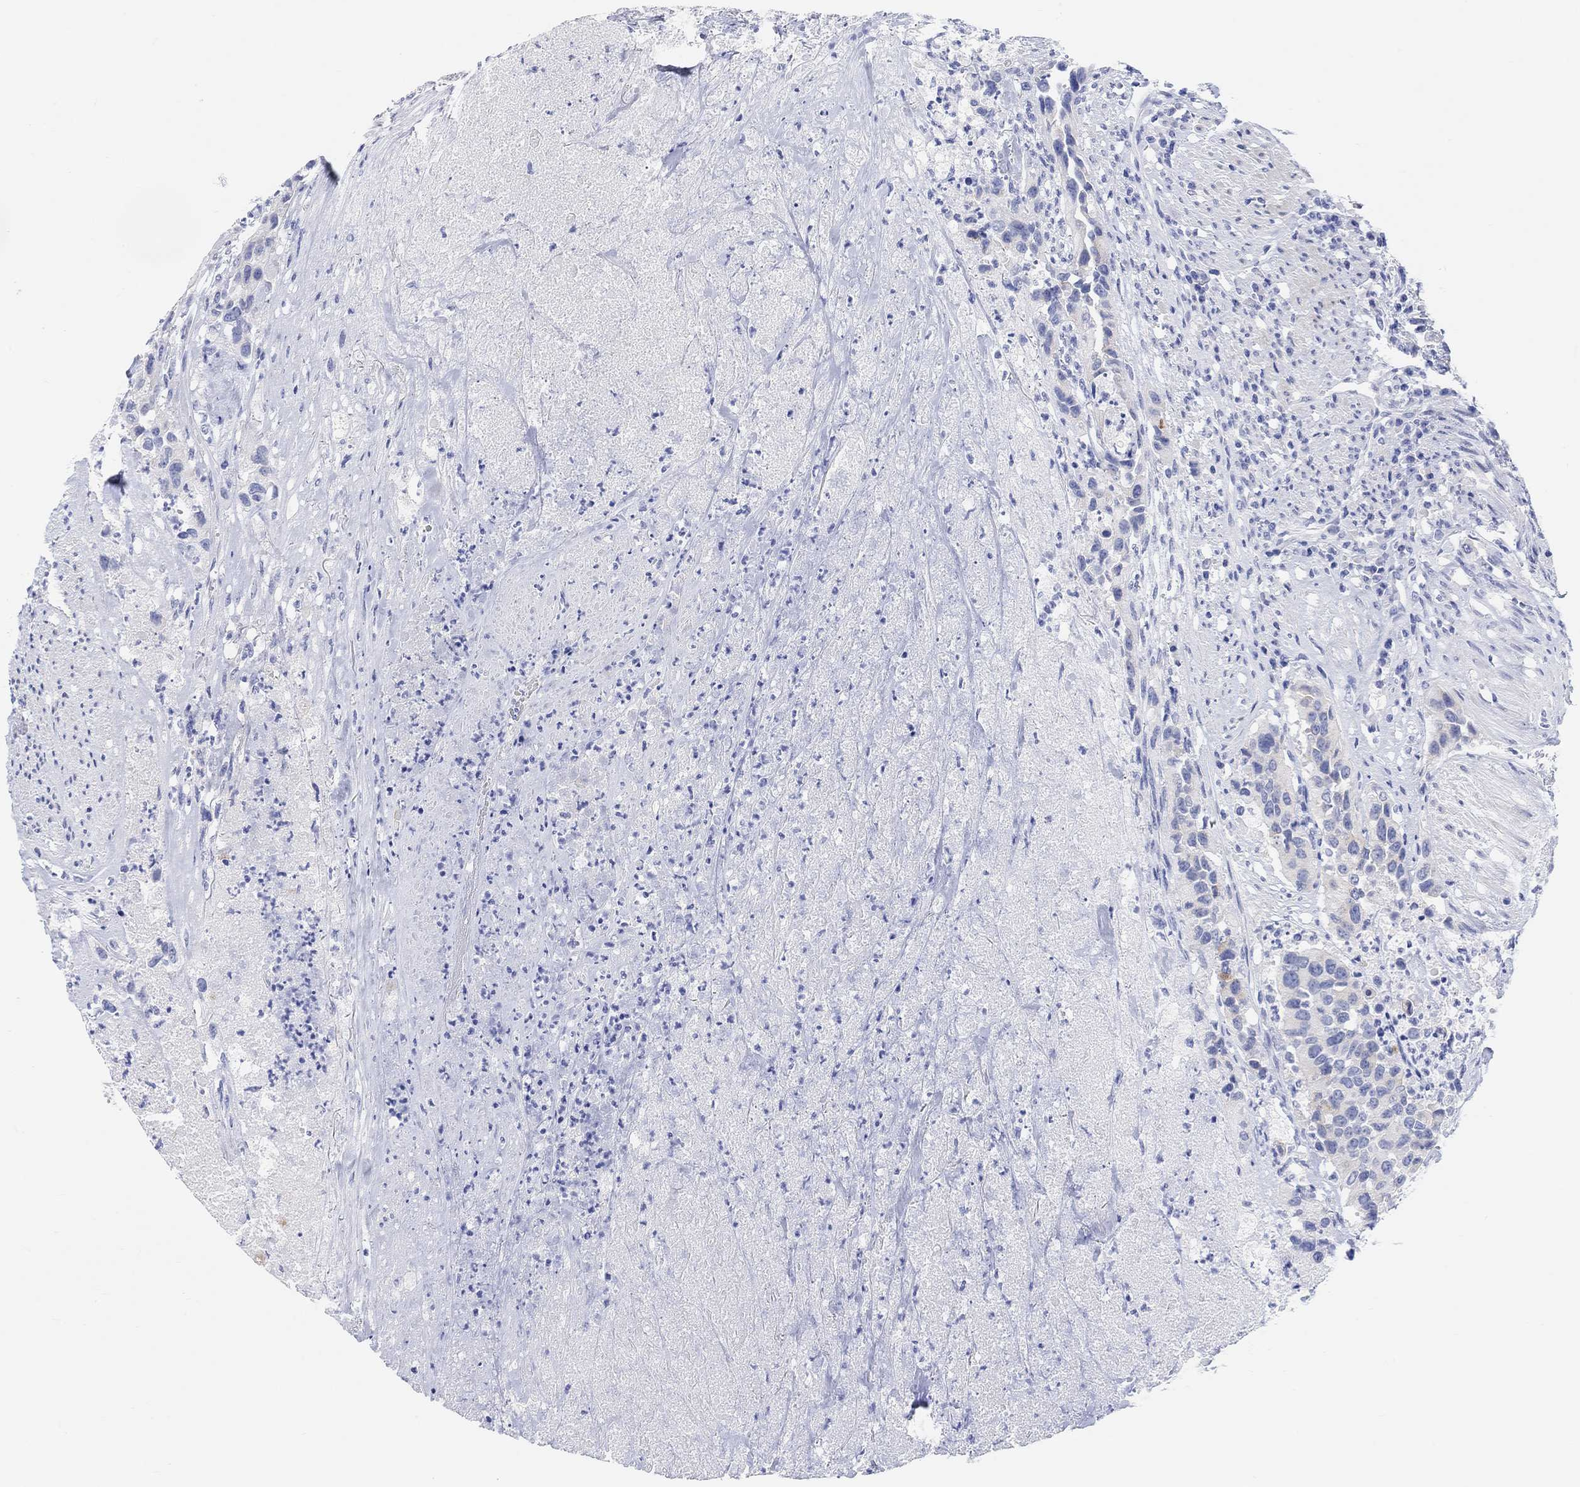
{"staining": {"intensity": "negative", "quantity": "none", "location": "none"}, "tissue": "urothelial cancer", "cell_type": "Tumor cells", "image_type": "cancer", "snomed": [{"axis": "morphology", "description": "Urothelial carcinoma, High grade"}, {"axis": "topography", "description": "Urinary bladder"}], "caption": "DAB immunohistochemical staining of human high-grade urothelial carcinoma displays no significant expression in tumor cells. (IHC, brightfield microscopy, high magnification).", "gene": "XIRP2", "patient": {"sex": "female", "age": 73}}